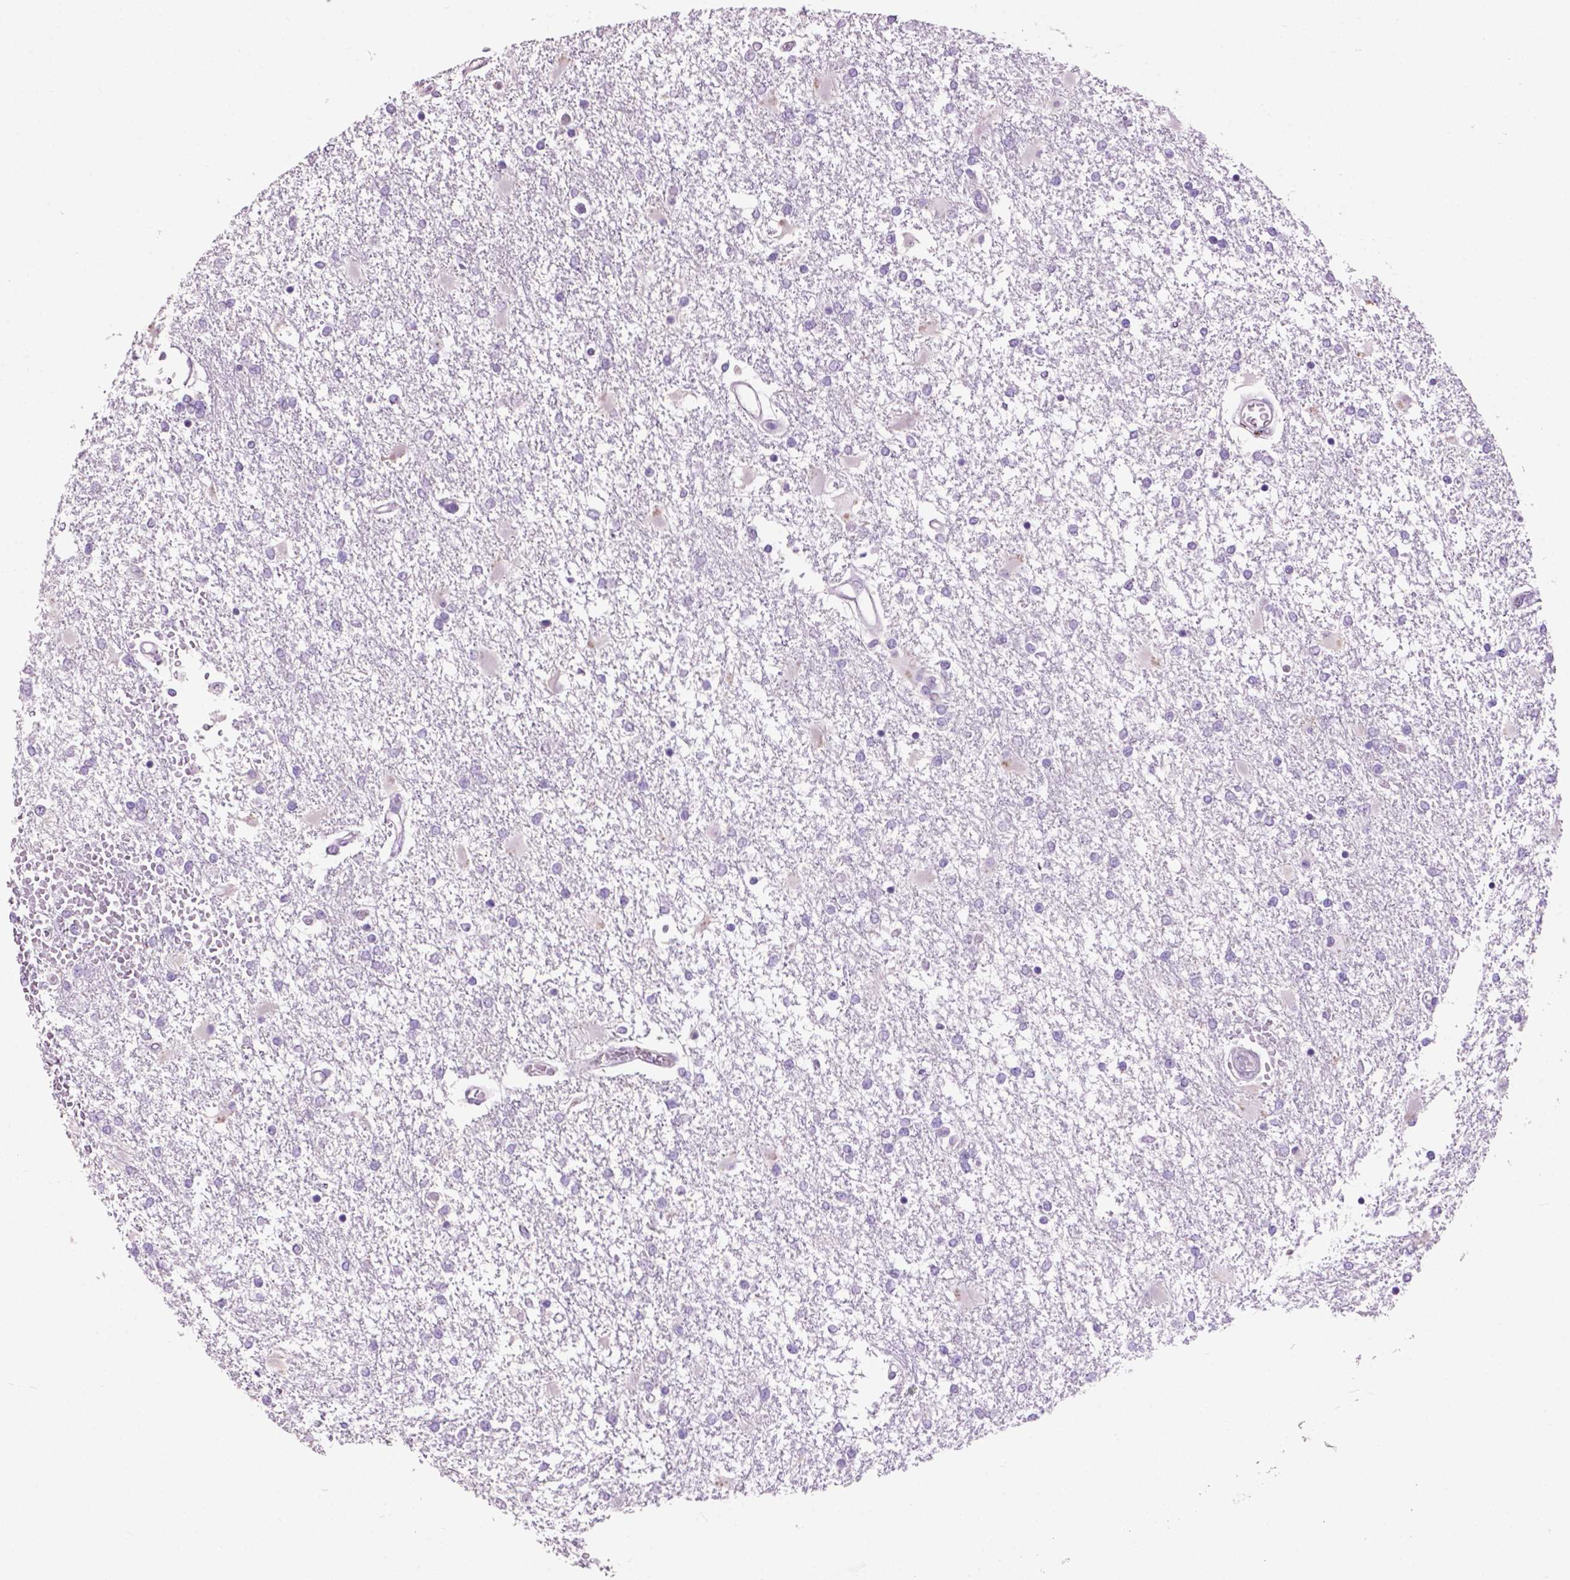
{"staining": {"intensity": "negative", "quantity": "none", "location": "none"}, "tissue": "glioma", "cell_type": "Tumor cells", "image_type": "cancer", "snomed": [{"axis": "morphology", "description": "Glioma, malignant, High grade"}, {"axis": "topography", "description": "Cerebral cortex"}], "caption": "IHC image of human high-grade glioma (malignant) stained for a protein (brown), which exhibits no staining in tumor cells. The staining was performed using DAB to visualize the protein expression in brown, while the nuclei were stained in blue with hematoxylin (Magnification: 20x).", "gene": "CRYBA4", "patient": {"sex": "male", "age": 79}}